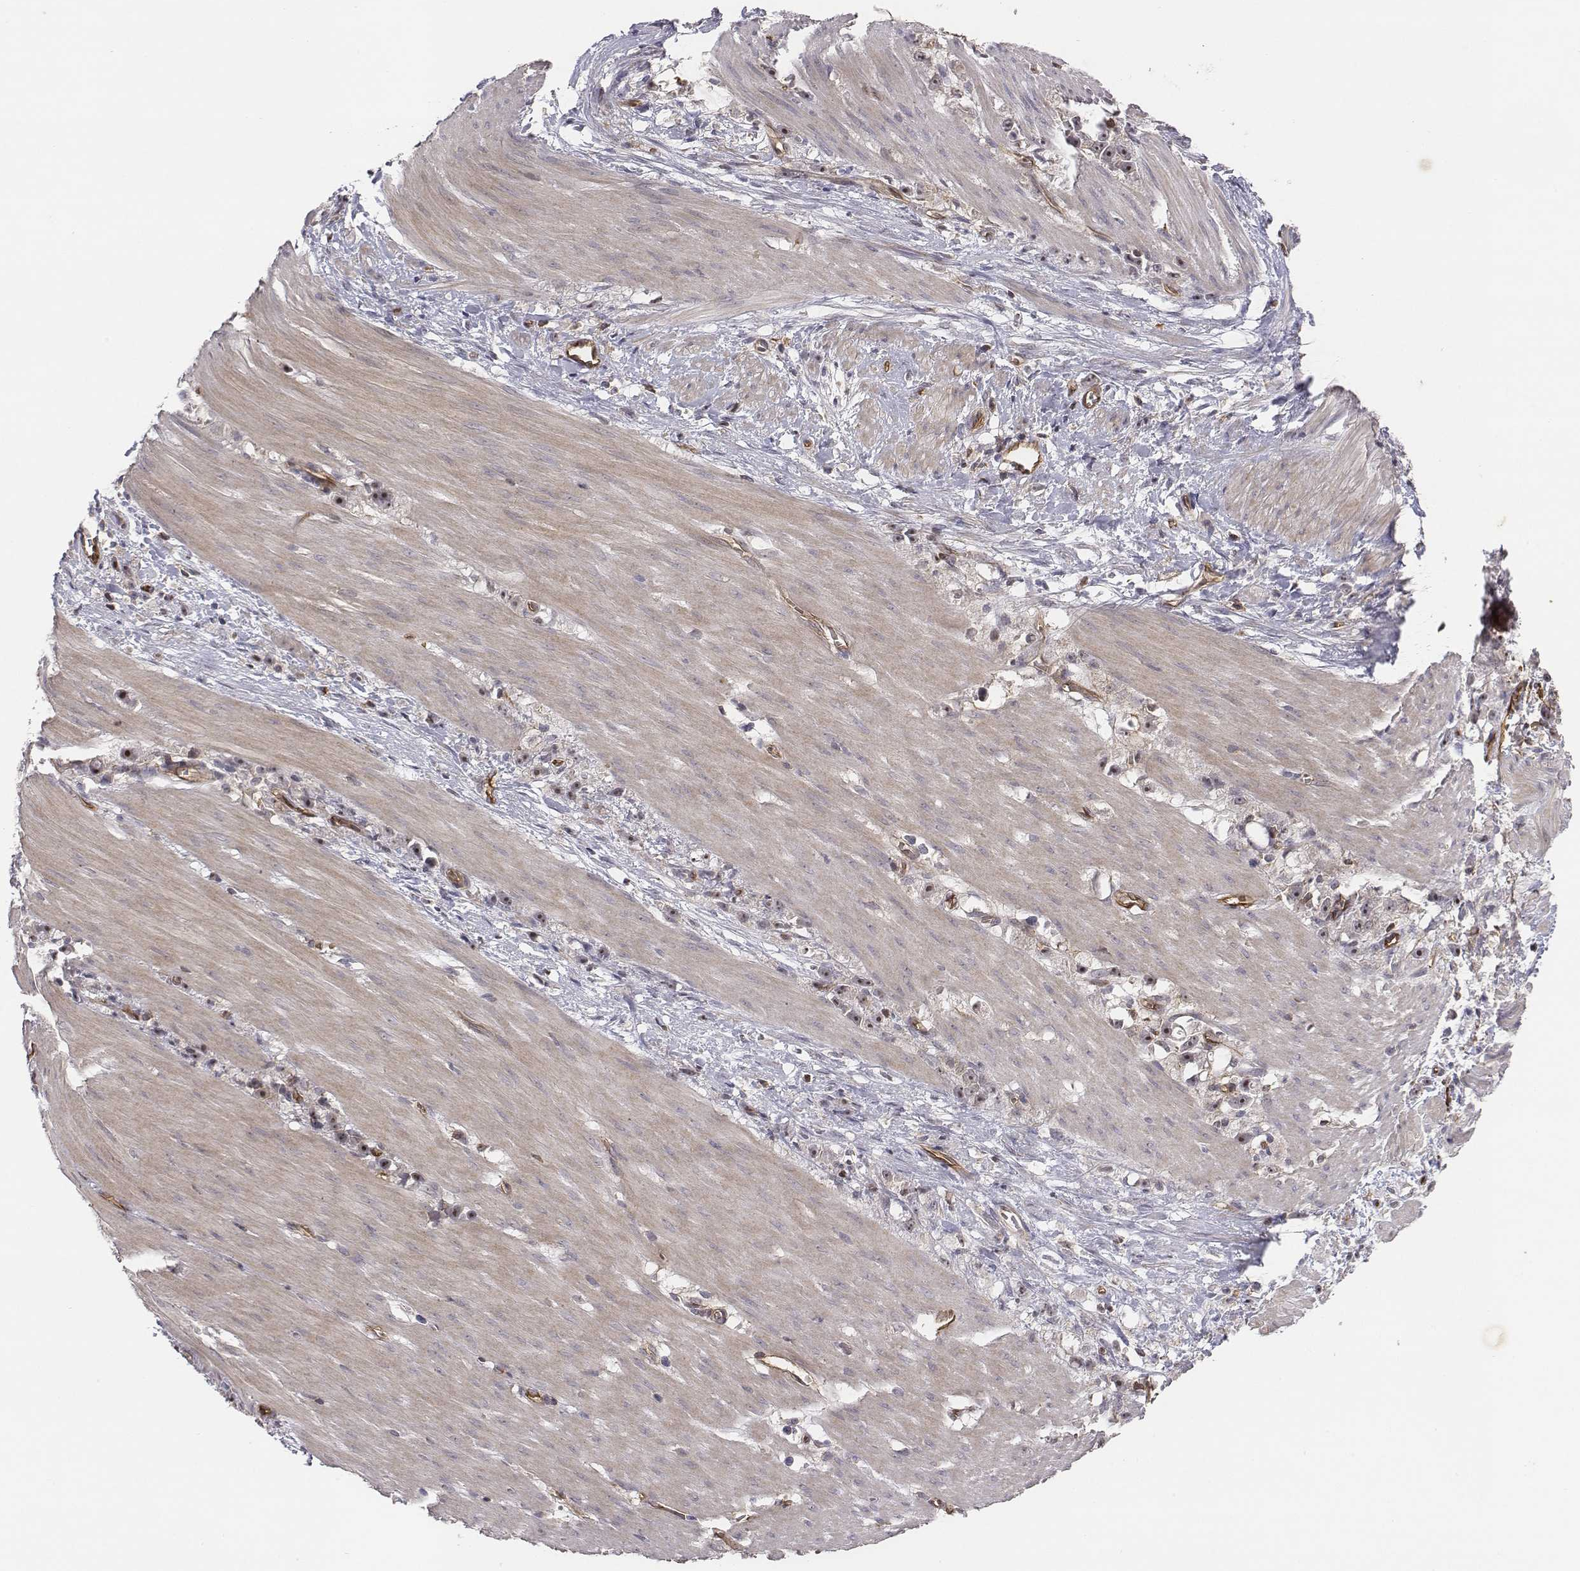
{"staining": {"intensity": "negative", "quantity": "none", "location": "none"}, "tissue": "stomach cancer", "cell_type": "Tumor cells", "image_type": "cancer", "snomed": [{"axis": "morphology", "description": "Adenocarcinoma, NOS"}, {"axis": "topography", "description": "Stomach"}], "caption": "High magnification brightfield microscopy of stomach cancer stained with DAB (3,3'-diaminobenzidine) (brown) and counterstained with hematoxylin (blue): tumor cells show no significant positivity. (DAB immunohistochemistry with hematoxylin counter stain).", "gene": "PTPRG", "patient": {"sex": "female", "age": 59}}